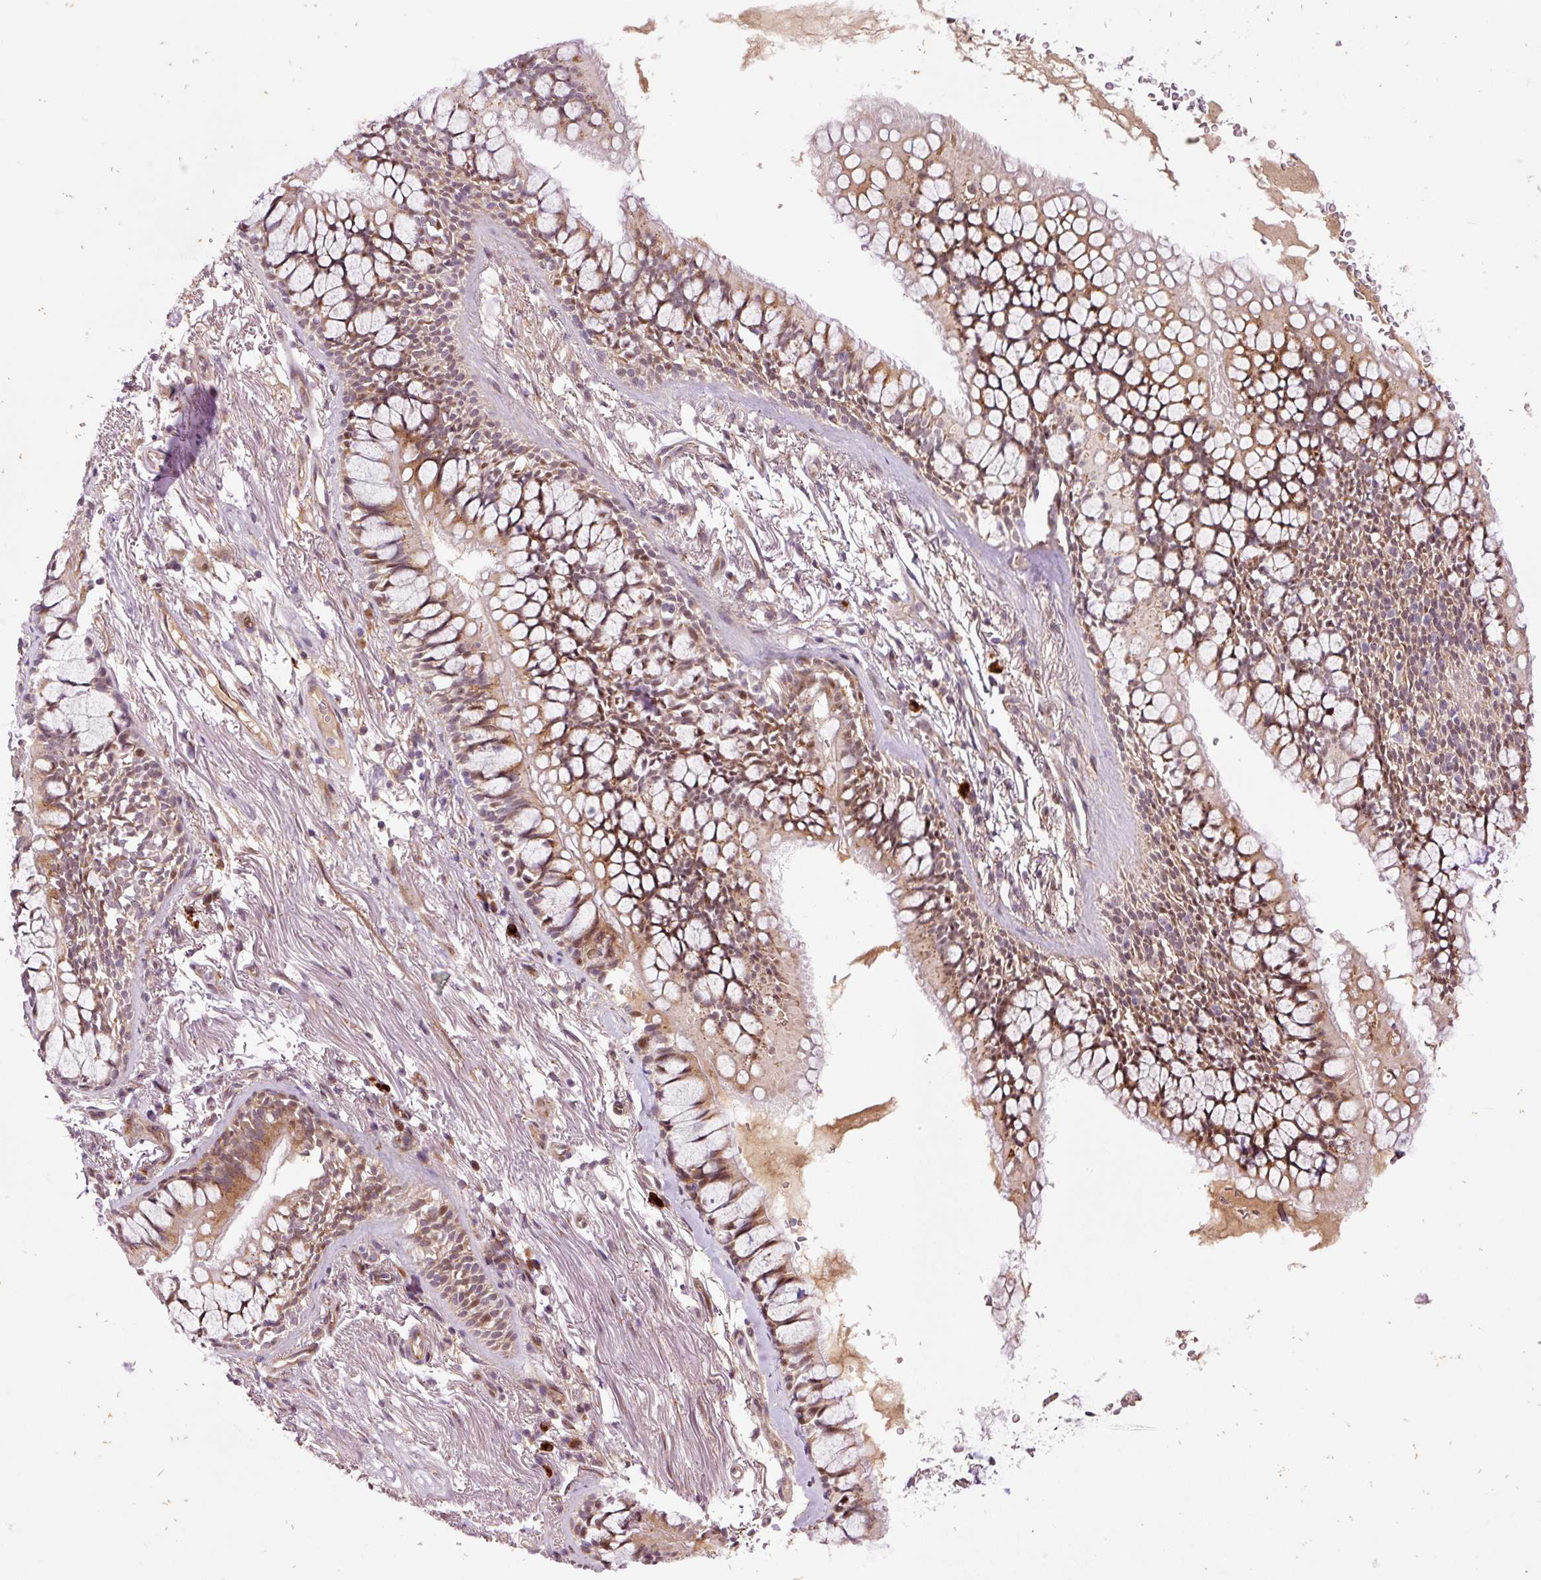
{"staining": {"intensity": "negative", "quantity": "none", "location": "none"}, "tissue": "adipose tissue", "cell_type": "Adipocytes", "image_type": "normal", "snomed": [{"axis": "morphology", "description": "Normal tissue, NOS"}, {"axis": "topography", "description": "Bronchus"}], "caption": "Immunohistochemical staining of benign adipose tissue exhibits no significant expression in adipocytes.", "gene": "ANKRD20A1", "patient": {"sex": "male", "age": 70}}